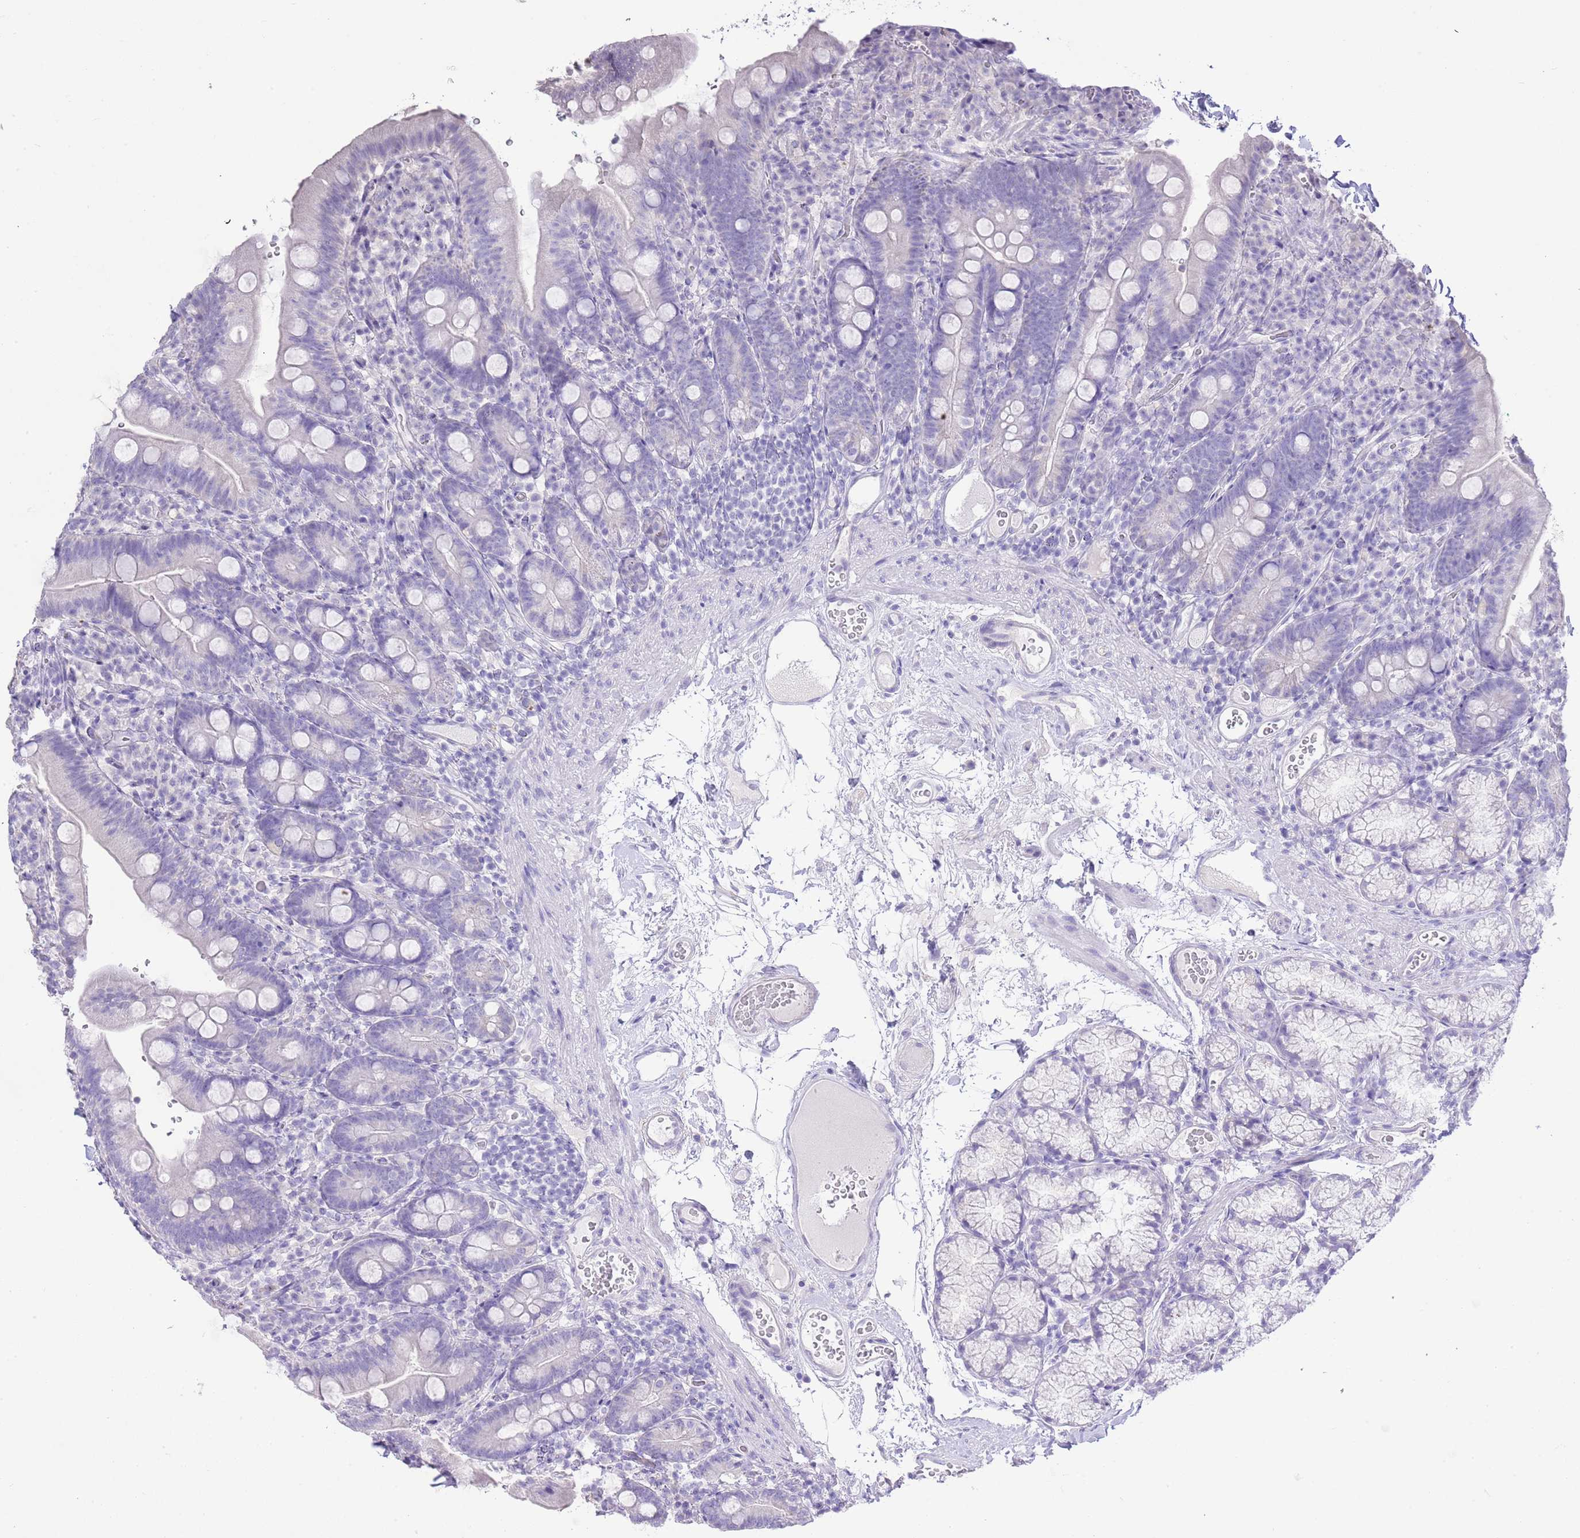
{"staining": {"intensity": "negative", "quantity": "none", "location": "none"}, "tissue": "duodenum", "cell_type": "Glandular cells", "image_type": "normal", "snomed": [{"axis": "morphology", "description": "Normal tissue, NOS"}, {"axis": "topography", "description": "Duodenum"}], "caption": "The image exhibits no significant positivity in glandular cells of duodenum.", "gene": "OR2Z1", "patient": {"sex": "female", "age": 67}}